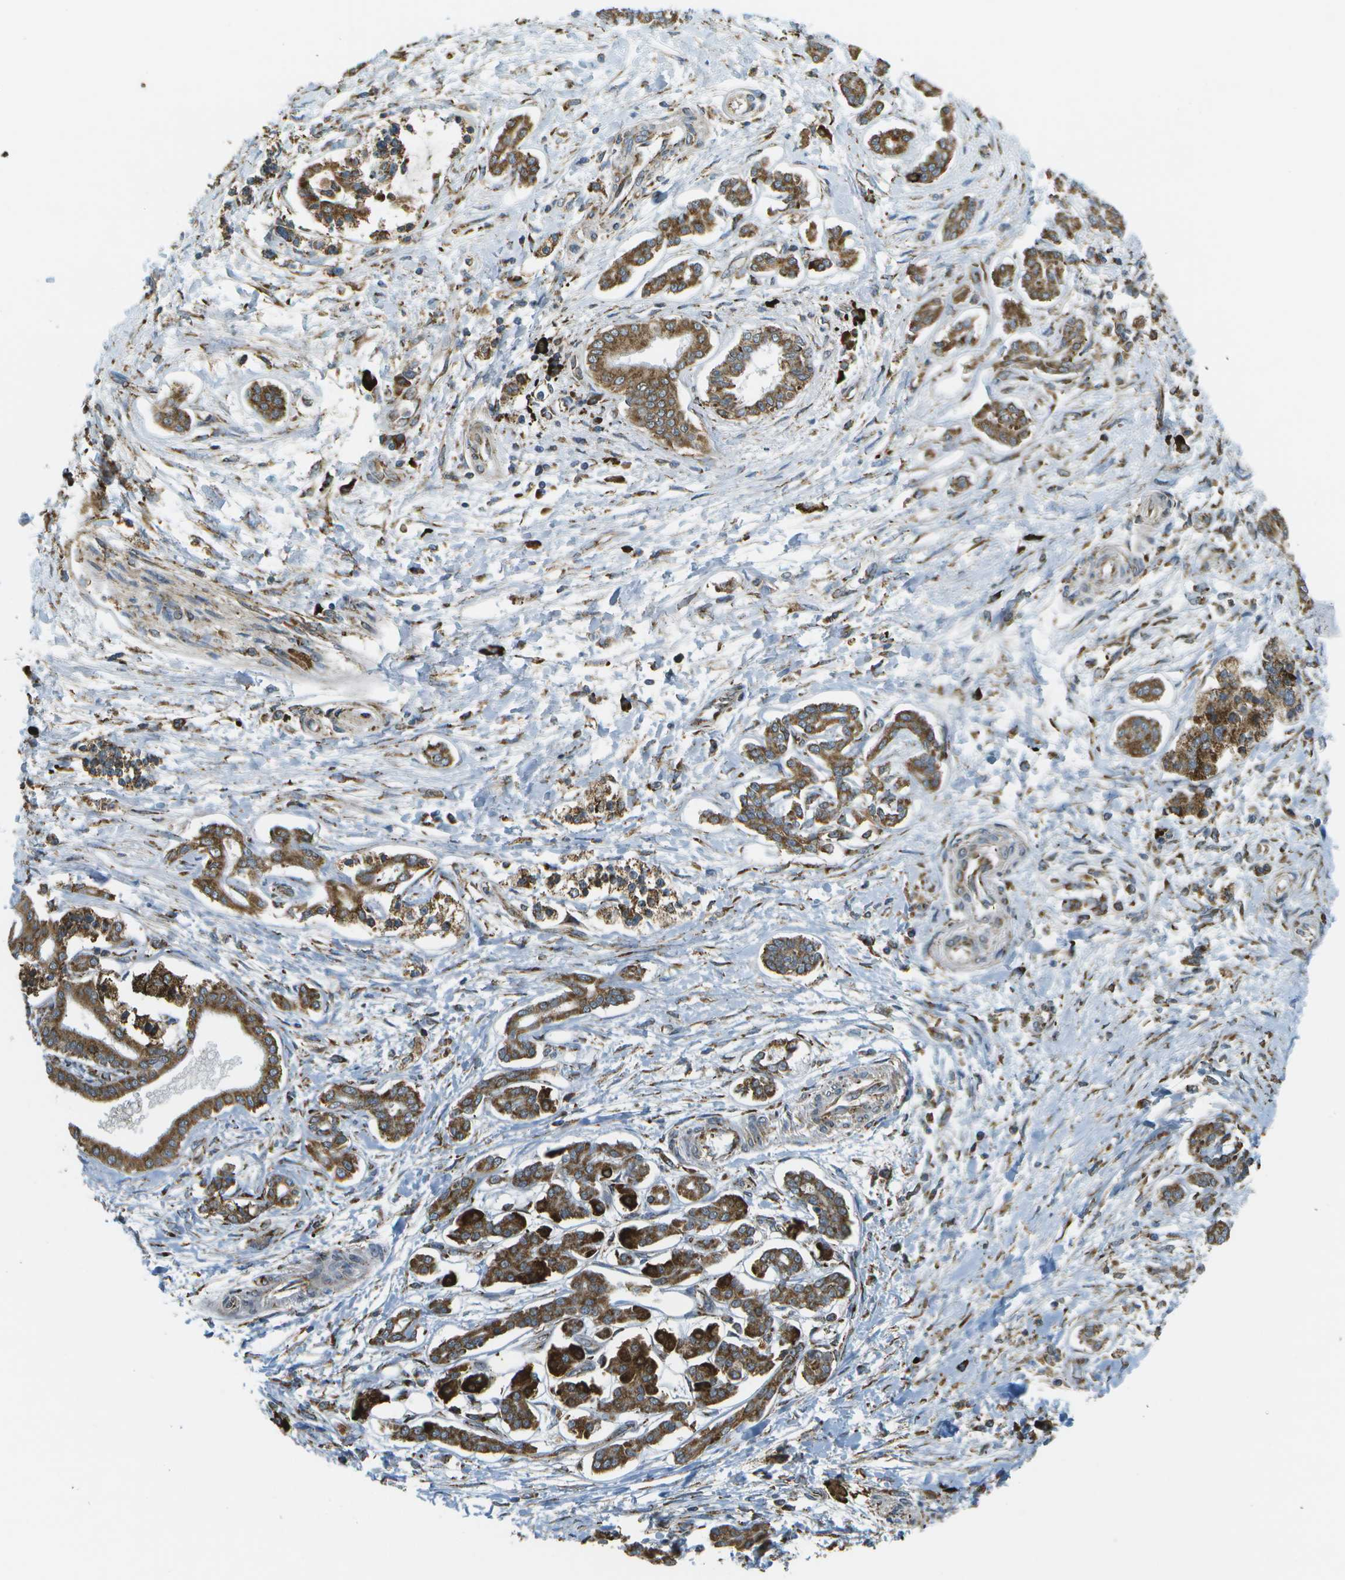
{"staining": {"intensity": "strong", "quantity": ">75%", "location": "cytoplasmic/membranous"}, "tissue": "pancreatic cancer", "cell_type": "Tumor cells", "image_type": "cancer", "snomed": [{"axis": "morphology", "description": "Adenocarcinoma, NOS"}, {"axis": "topography", "description": "Pancreas"}], "caption": "Pancreatic cancer stained with a protein marker demonstrates strong staining in tumor cells.", "gene": "USP30", "patient": {"sex": "male", "age": 56}}